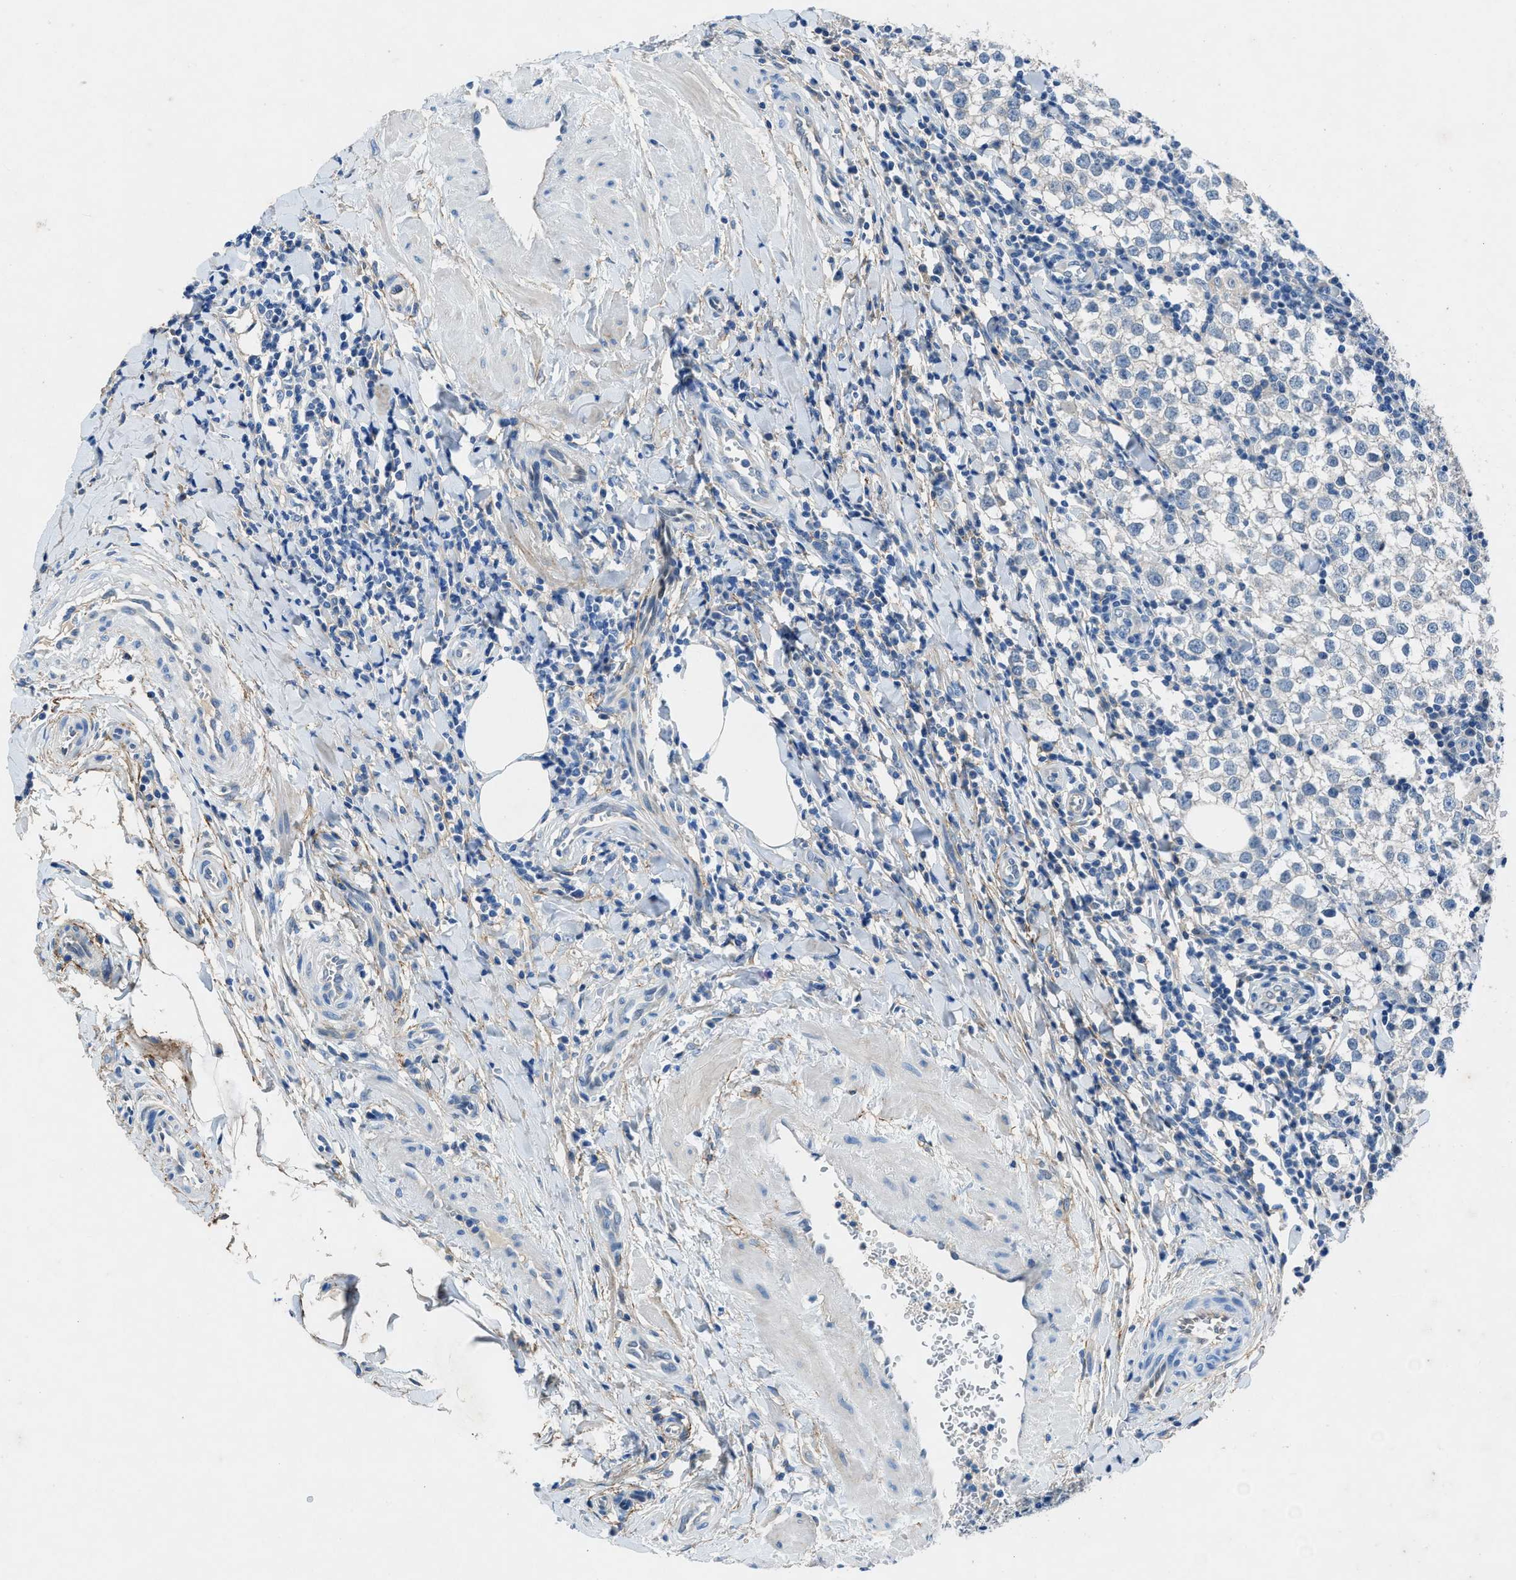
{"staining": {"intensity": "negative", "quantity": "none", "location": "none"}, "tissue": "testis cancer", "cell_type": "Tumor cells", "image_type": "cancer", "snomed": [{"axis": "morphology", "description": "Seminoma, NOS"}, {"axis": "morphology", "description": "Carcinoma, Embryonal, NOS"}, {"axis": "topography", "description": "Testis"}], "caption": "Immunohistochemical staining of testis cancer reveals no significant positivity in tumor cells. Nuclei are stained in blue.", "gene": "PTGFRN", "patient": {"sex": "male", "age": 36}}